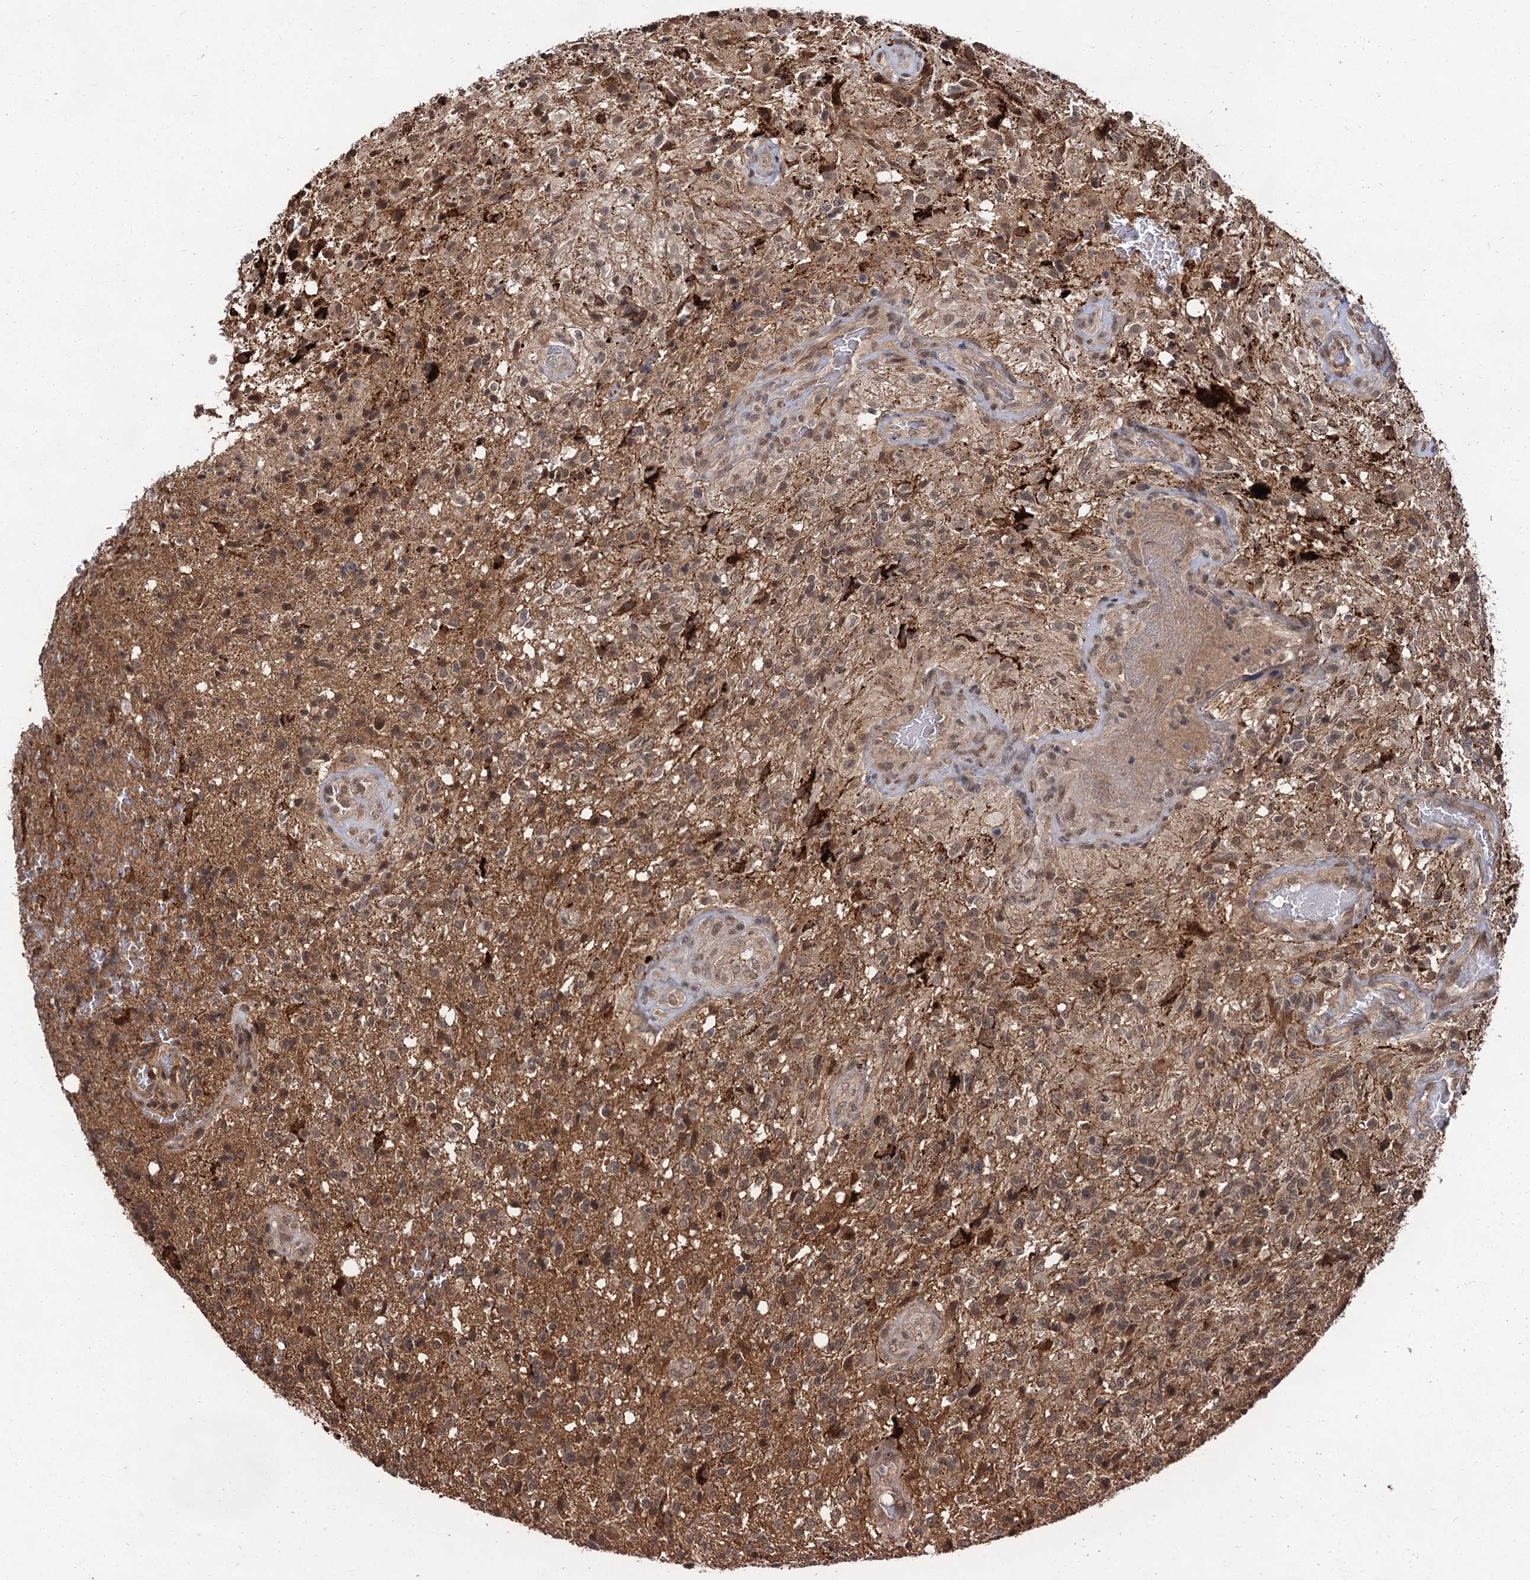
{"staining": {"intensity": "moderate", "quantity": "<25%", "location": "cytoplasmic/membranous"}, "tissue": "glioma", "cell_type": "Tumor cells", "image_type": "cancer", "snomed": [{"axis": "morphology", "description": "Glioma, malignant, High grade"}, {"axis": "topography", "description": "Brain"}], "caption": "Protein expression analysis of human glioma reveals moderate cytoplasmic/membranous staining in about <25% of tumor cells. The staining is performed using DAB (3,3'-diaminobenzidine) brown chromogen to label protein expression. The nuclei are counter-stained blue using hematoxylin.", "gene": "MBD6", "patient": {"sex": "male", "age": 56}}